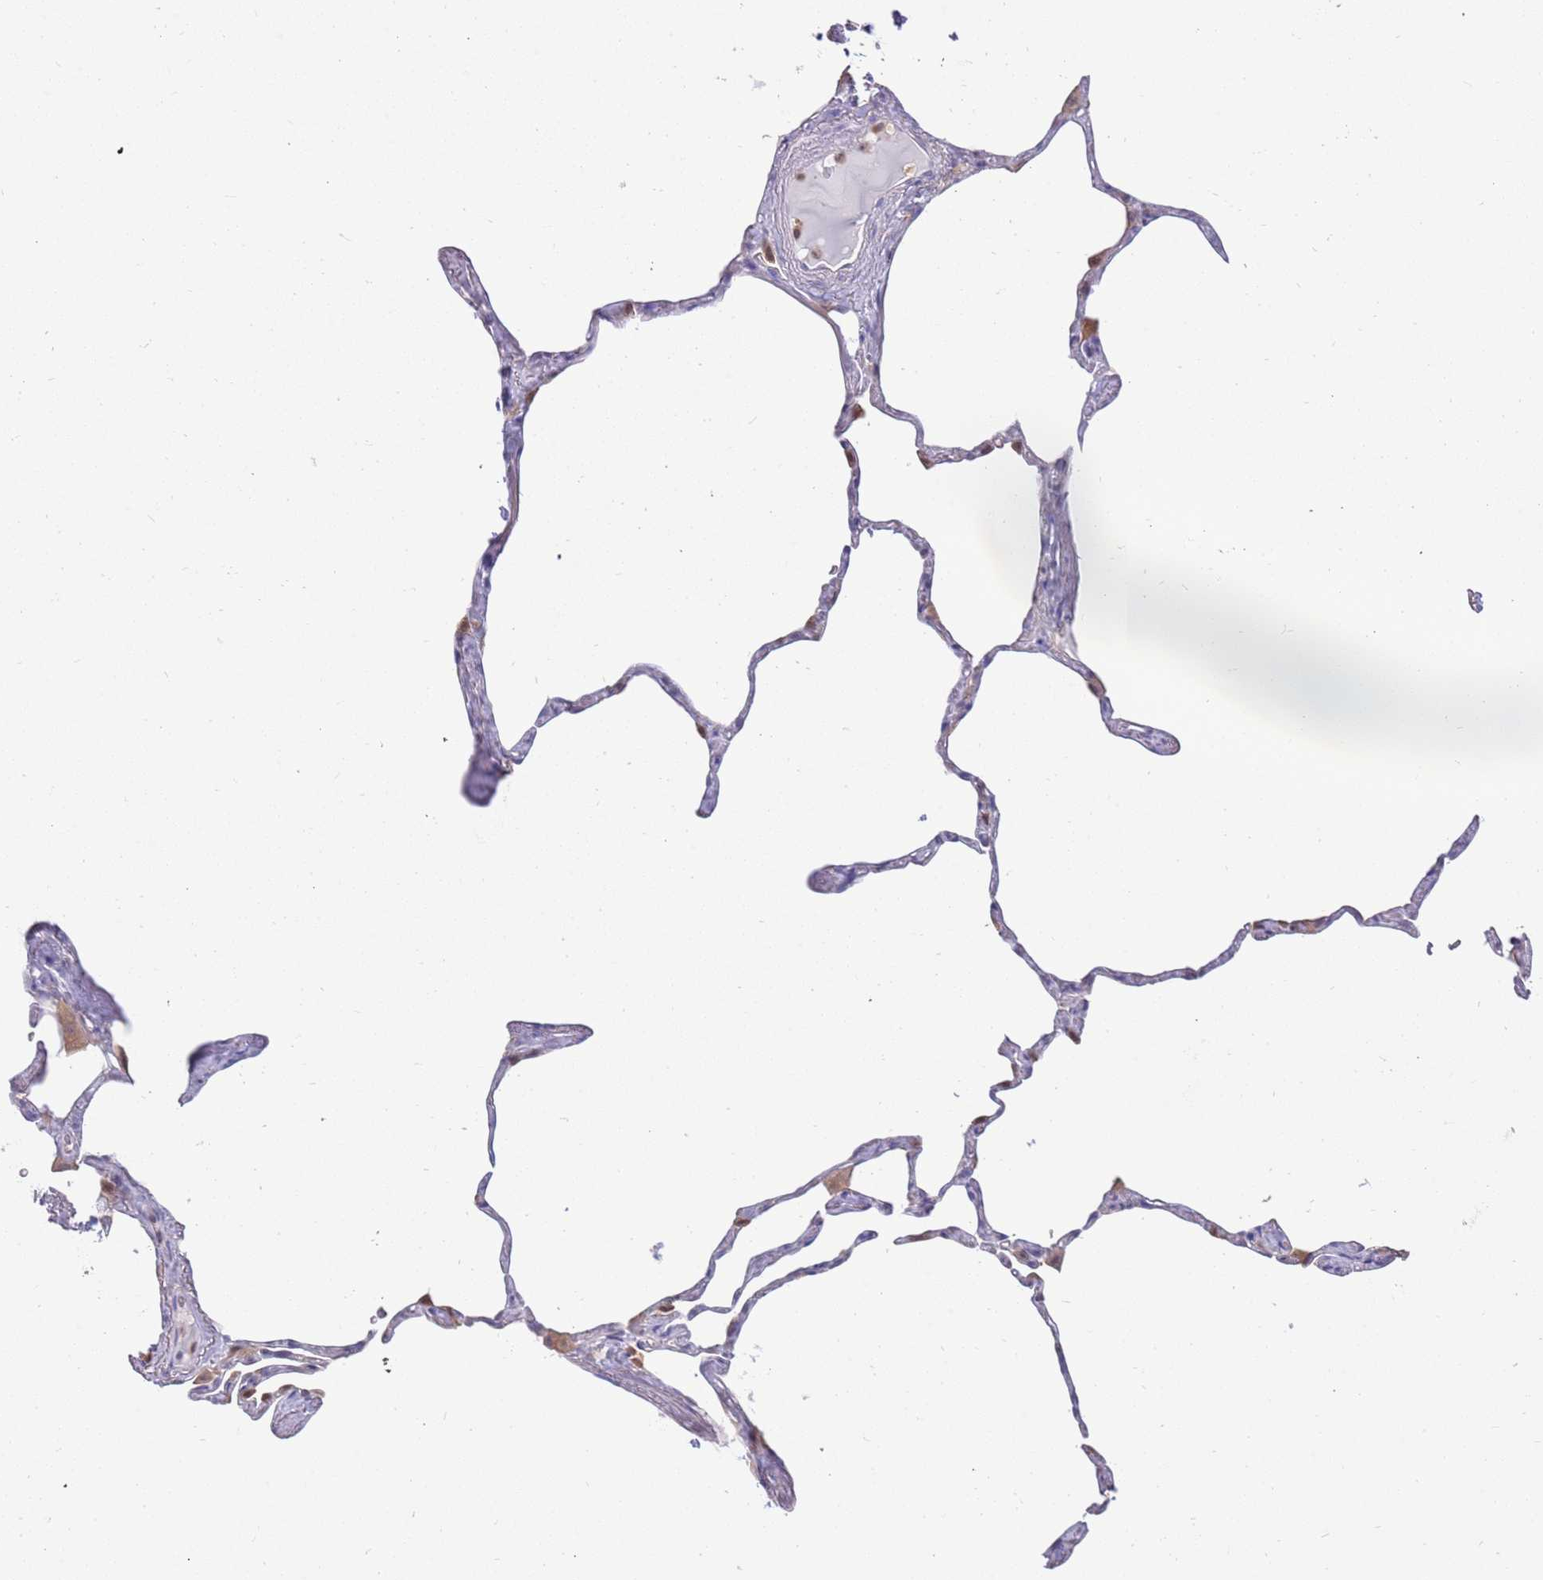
{"staining": {"intensity": "negative", "quantity": "none", "location": "none"}, "tissue": "lung", "cell_type": "Alveolar cells", "image_type": "normal", "snomed": [{"axis": "morphology", "description": "Normal tissue, NOS"}, {"axis": "topography", "description": "Lung"}], "caption": "Alveolar cells are negative for brown protein staining in unremarkable lung. (DAB immunohistochemistry (IHC), high magnification).", "gene": "AP5S1", "patient": {"sex": "male", "age": 65}}